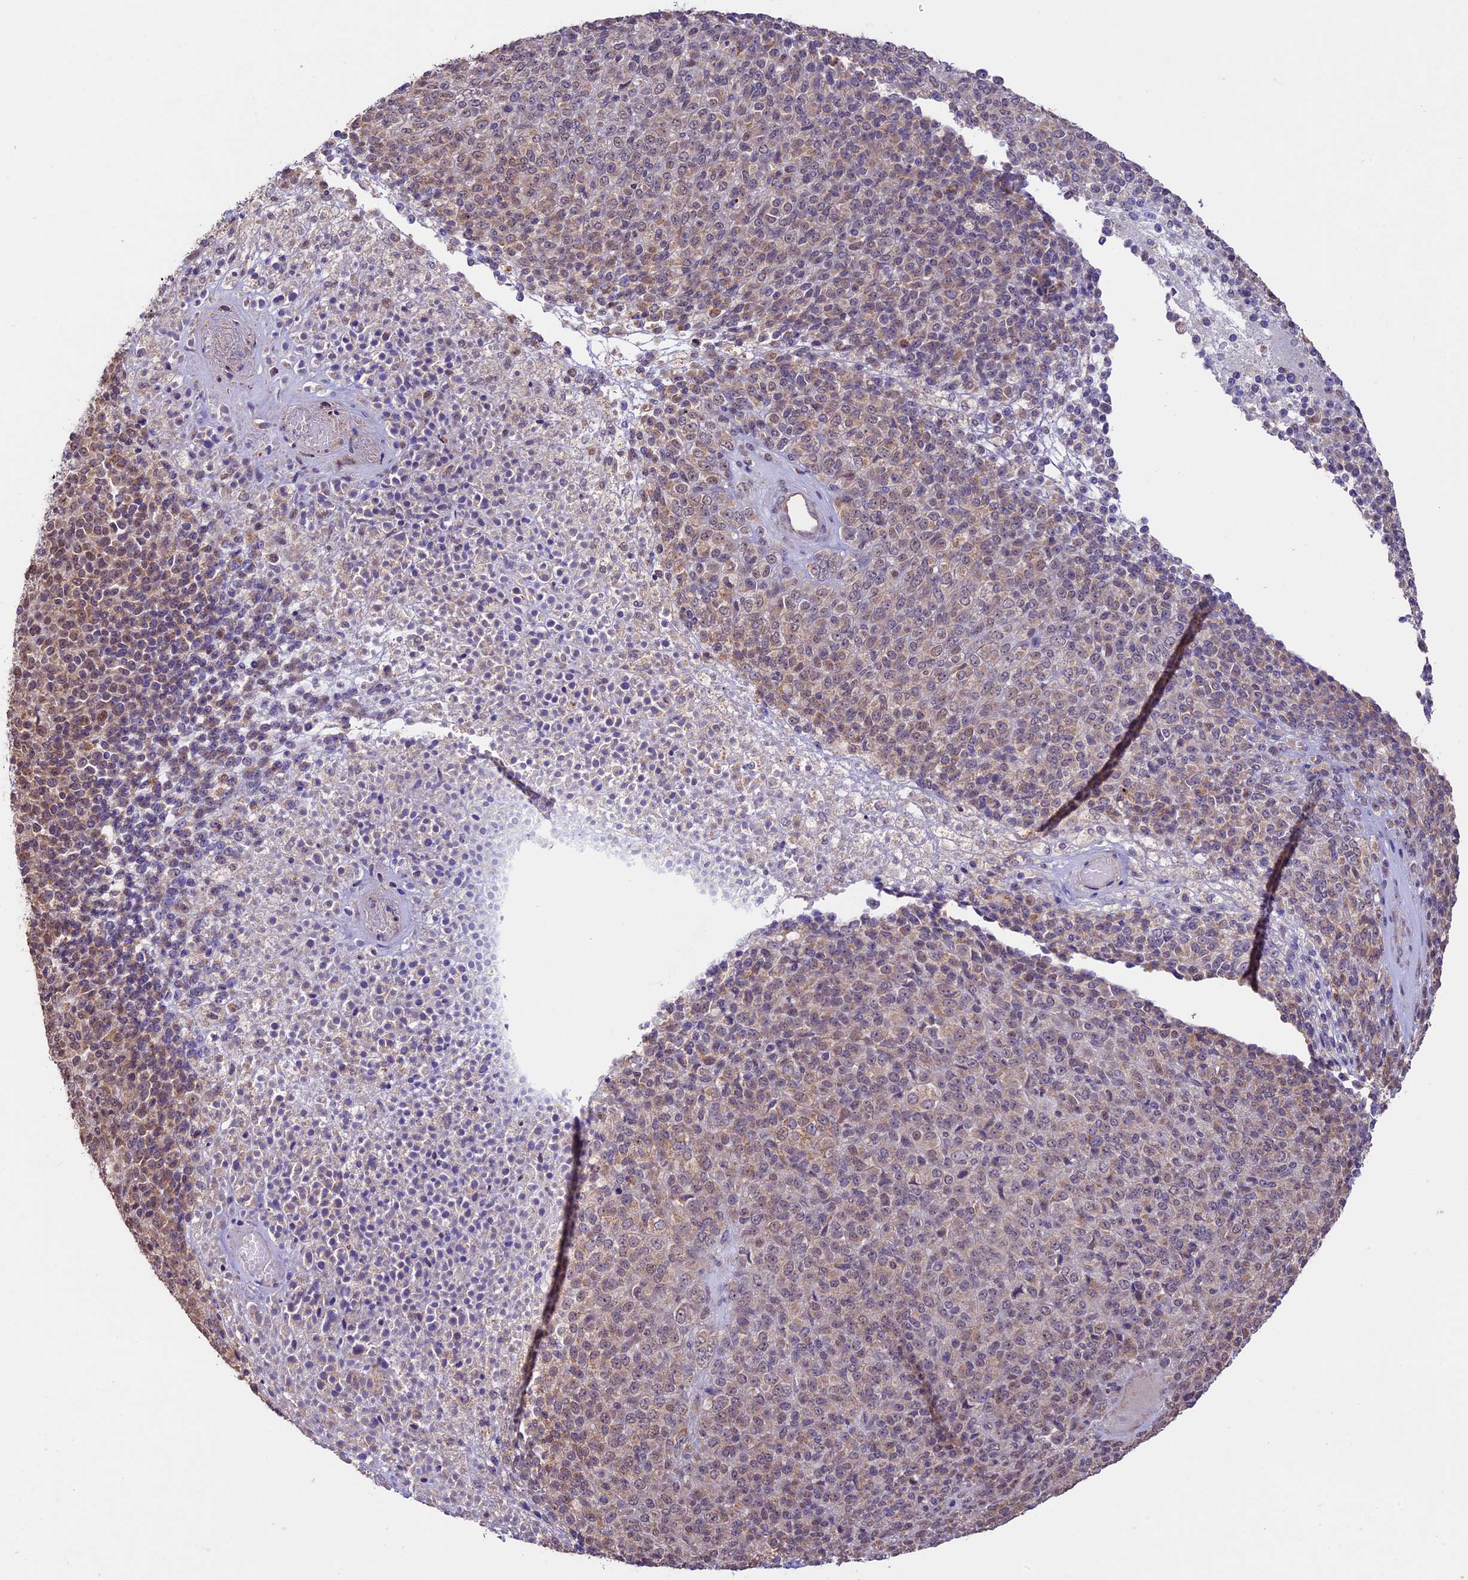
{"staining": {"intensity": "weak", "quantity": "25%-75%", "location": "cytoplasmic/membranous"}, "tissue": "melanoma", "cell_type": "Tumor cells", "image_type": "cancer", "snomed": [{"axis": "morphology", "description": "Malignant melanoma, Metastatic site"}, {"axis": "topography", "description": "Brain"}], "caption": "Tumor cells show weak cytoplasmic/membranous expression in about 25%-75% of cells in melanoma.", "gene": "BCAS4", "patient": {"sex": "female", "age": 56}}